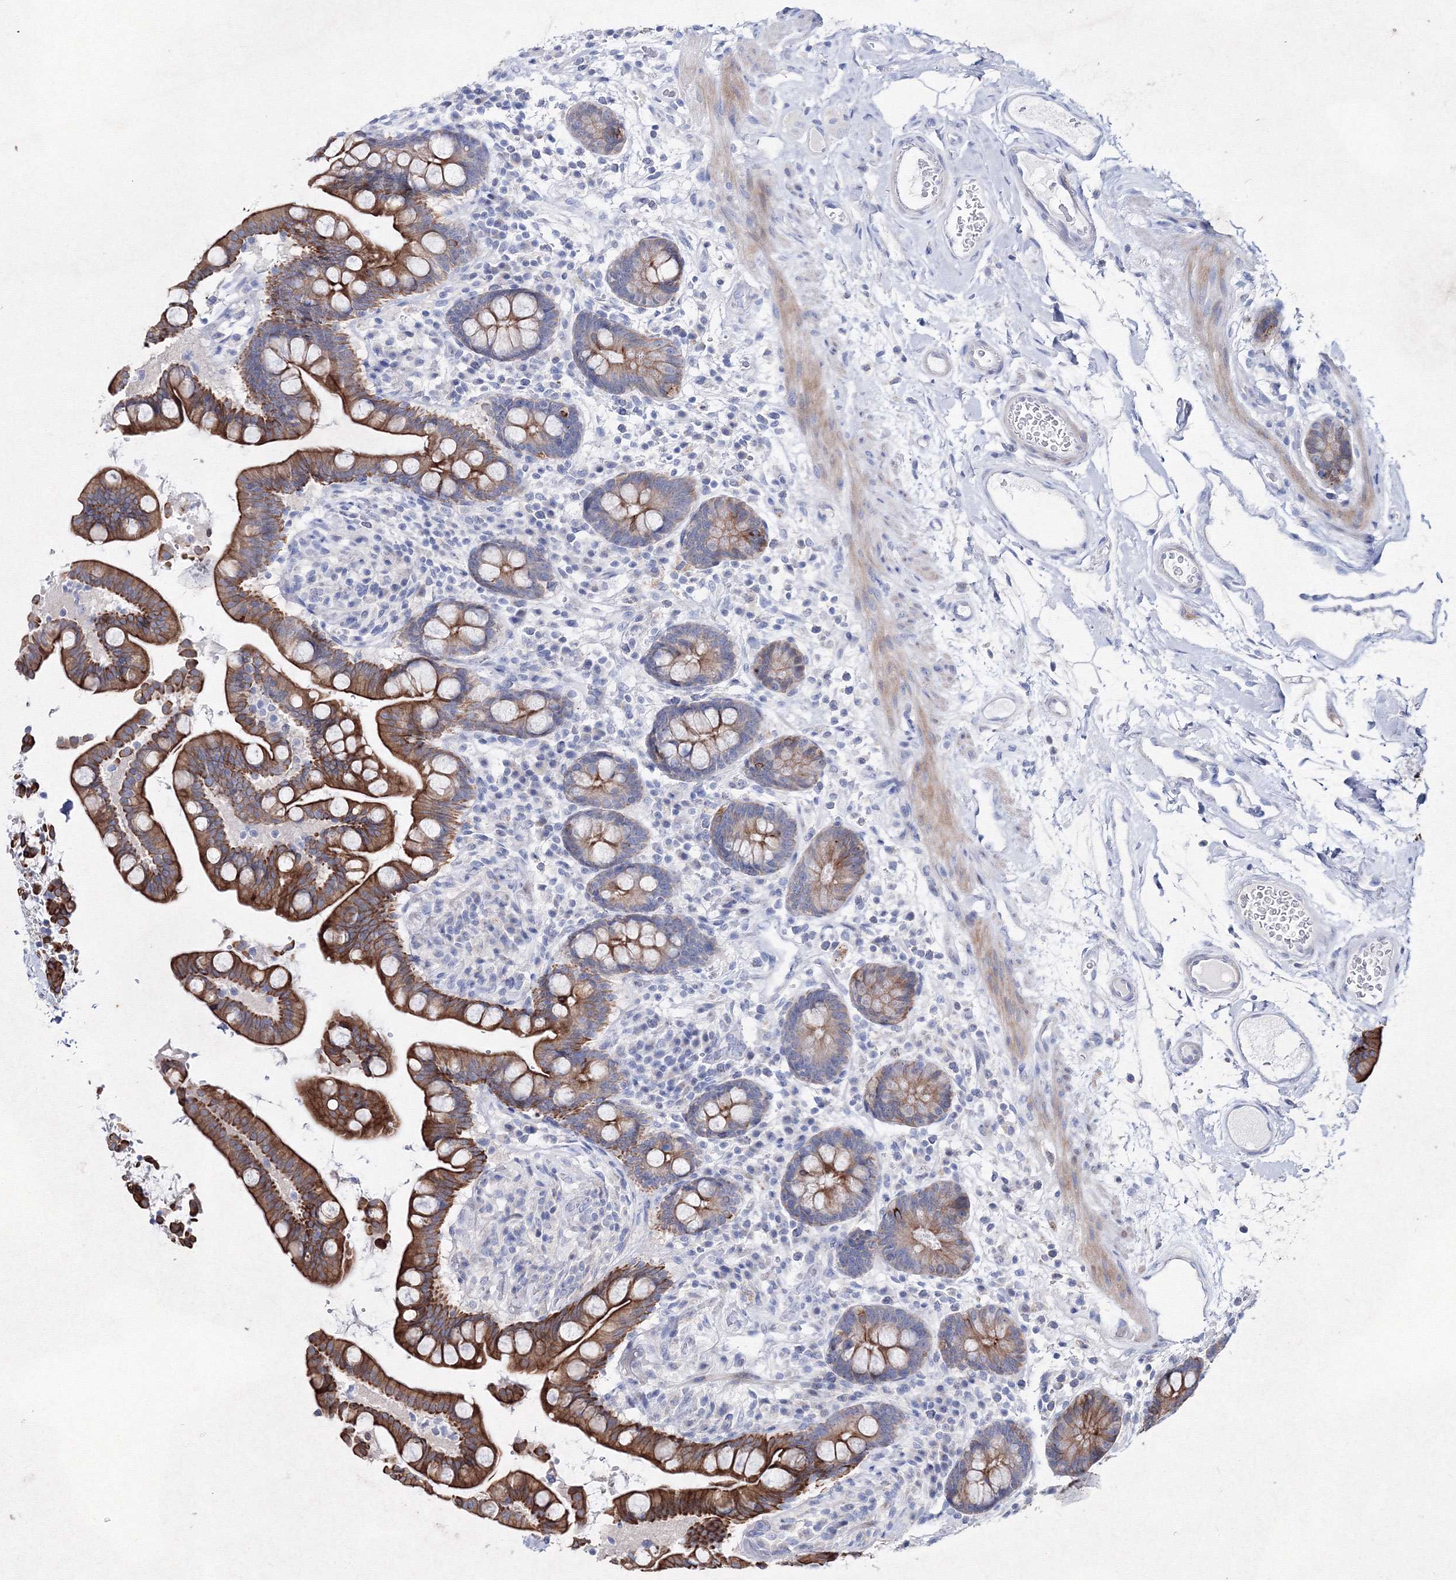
{"staining": {"intensity": "negative", "quantity": "none", "location": "none"}, "tissue": "colon", "cell_type": "Endothelial cells", "image_type": "normal", "snomed": [{"axis": "morphology", "description": "Normal tissue, NOS"}, {"axis": "topography", "description": "Colon"}], "caption": "IHC micrograph of benign colon stained for a protein (brown), which reveals no expression in endothelial cells.", "gene": "SMIM29", "patient": {"sex": "male", "age": 73}}